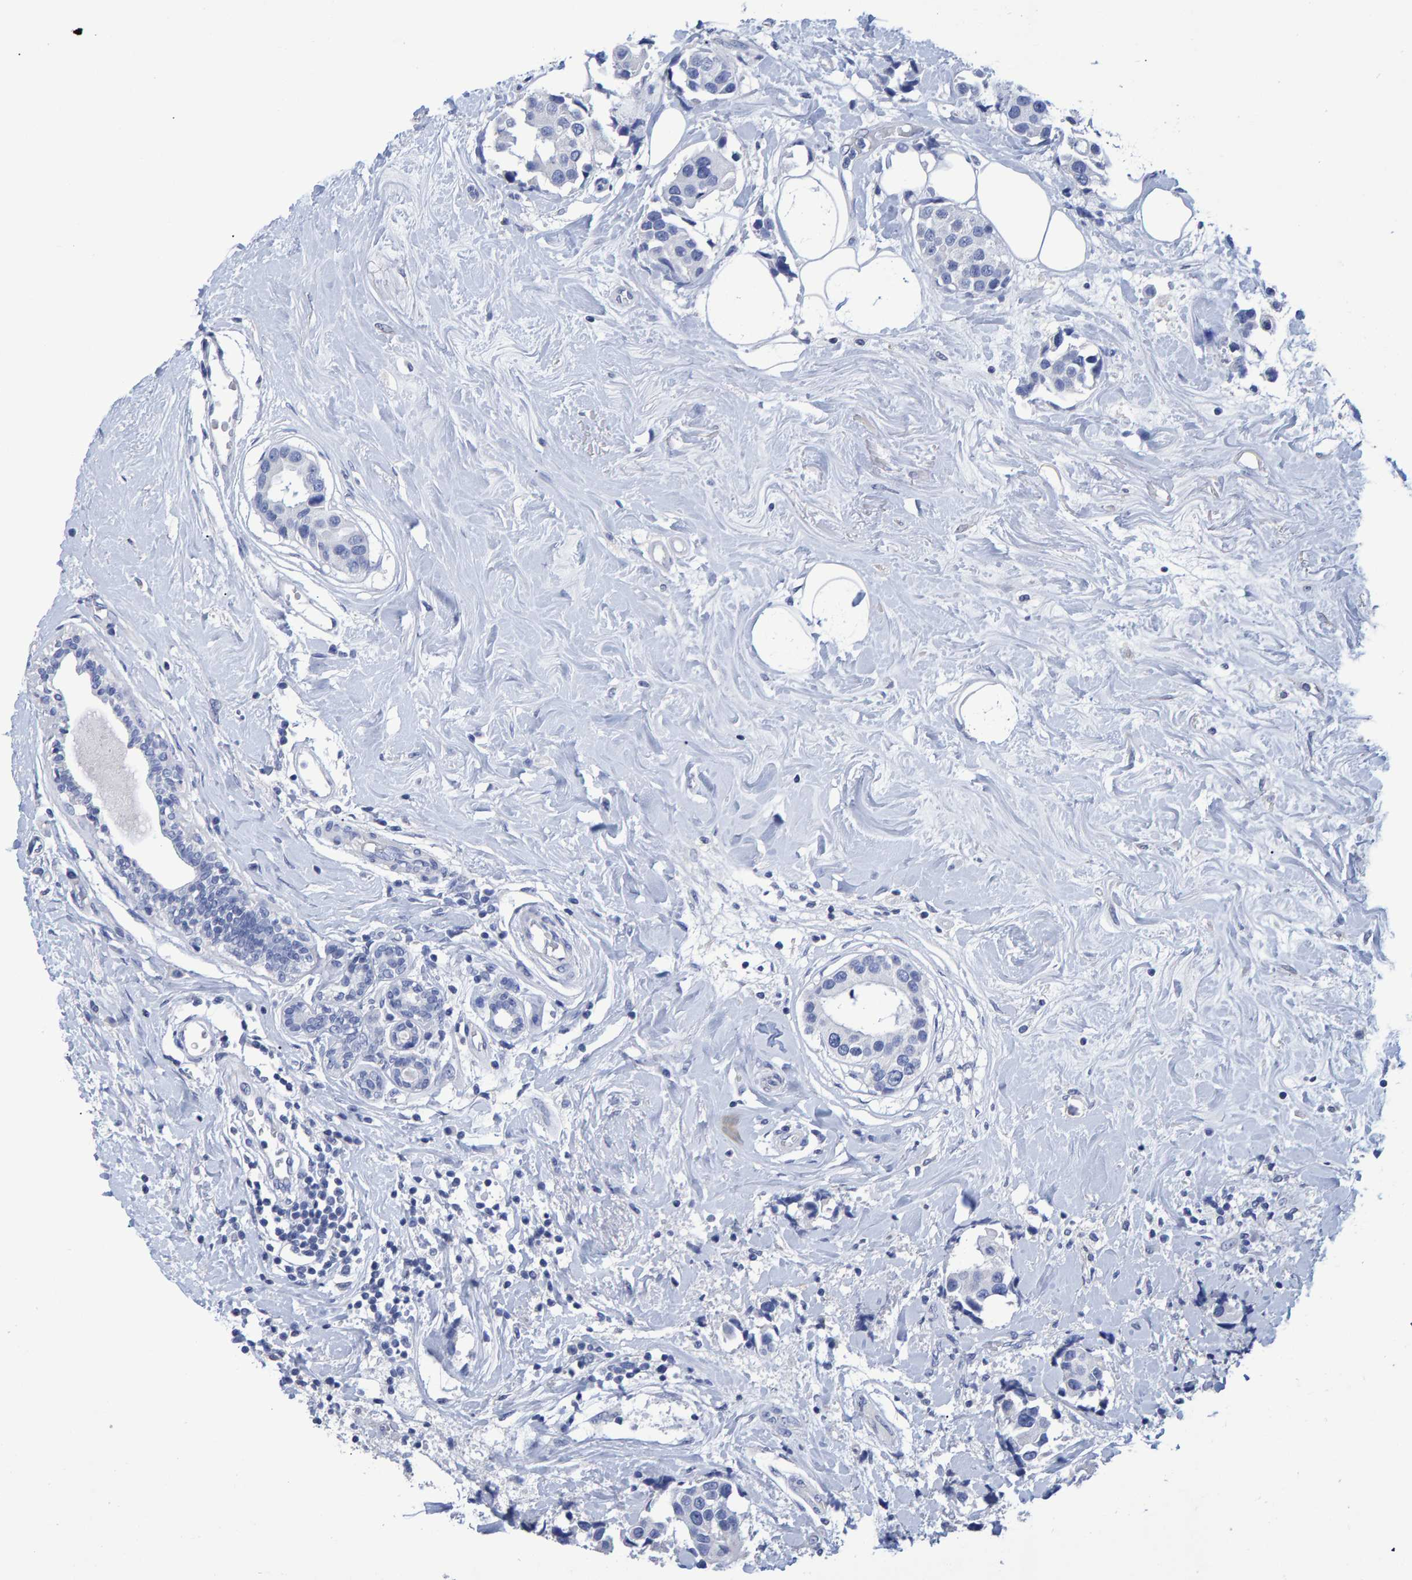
{"staining": {"intensity": "negative", "quantity": "none", "location": "none"}, "tissue": "breast cancer", "cell_type": "Tumor cells", "image_type": "cancer", "snomed": [{"axis": "morphology", "description": "Normal tissue, NOS"}, {"axis": "morphology", "description": "Duct carcinoma"}, {"axis": "topography", "description": "Breast"}], "caption": "A high-resolution image shows immunohistochemistry staining of invasive ductal carcinoma (breast), which shows no significant staining in tumor cells. (DAB (3,3'-diaminobenzidine) immunohistochemistry visualized using brightfield microscopy, high magnification).", "gene": "HEMGN", "patient": {"sex": "female", "age": 39}}